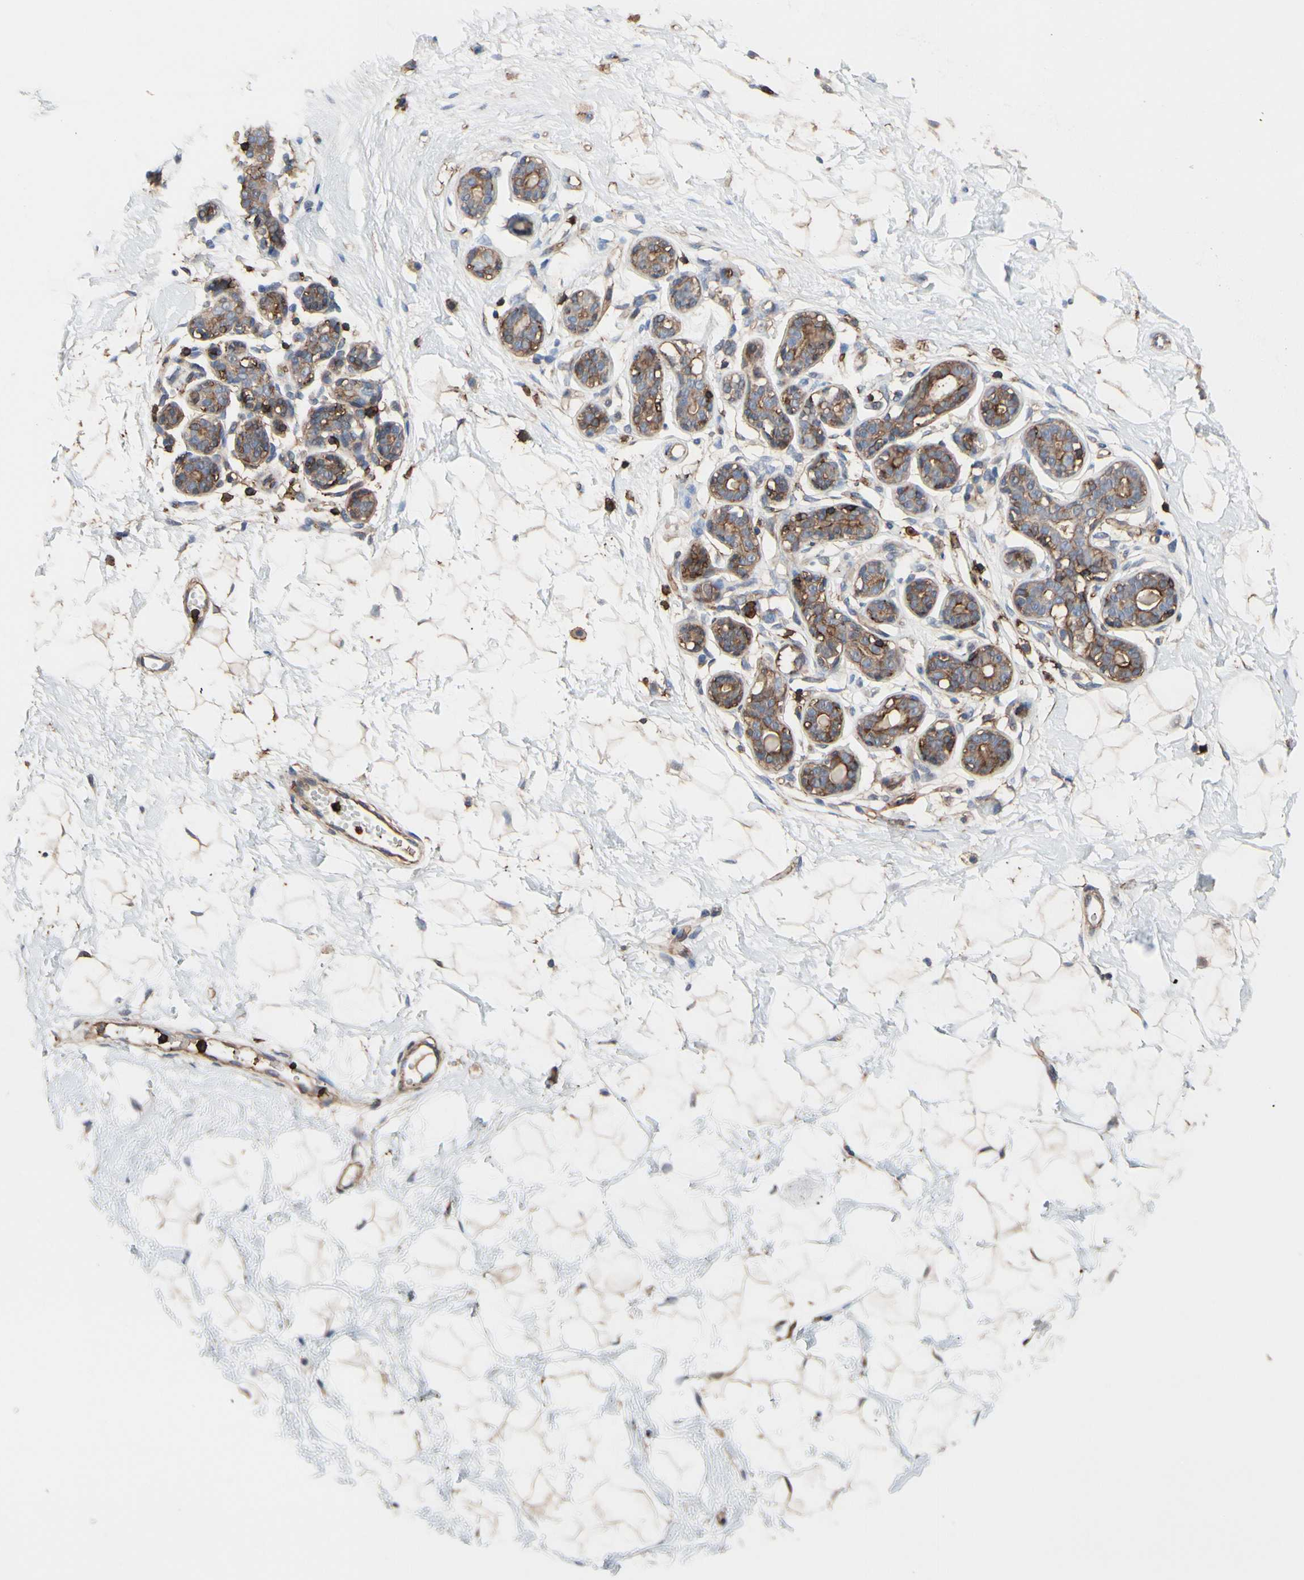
{"staining": {"intensity": "strong", "quantity": "25%-75%", "location": "cytoplasmic/membranous"}, "tissue": "breast", "cell_type": "Adipocytes", "image_type": "normal", "snomed": [{"axis": "morphology", "description": "Normal tissue, NOS"}, {"axis": "topography", "description": "Breast"}], "caption": "Immunohistochemistry micrograph of benign human breast stained for a protein (brown), which reveals high levels of strong cytoplasmic/membranous positivity in about 25%-75% of adipocytes.", "gene": "ANXA6", "patient": {"sex": "female", "age": 23}}